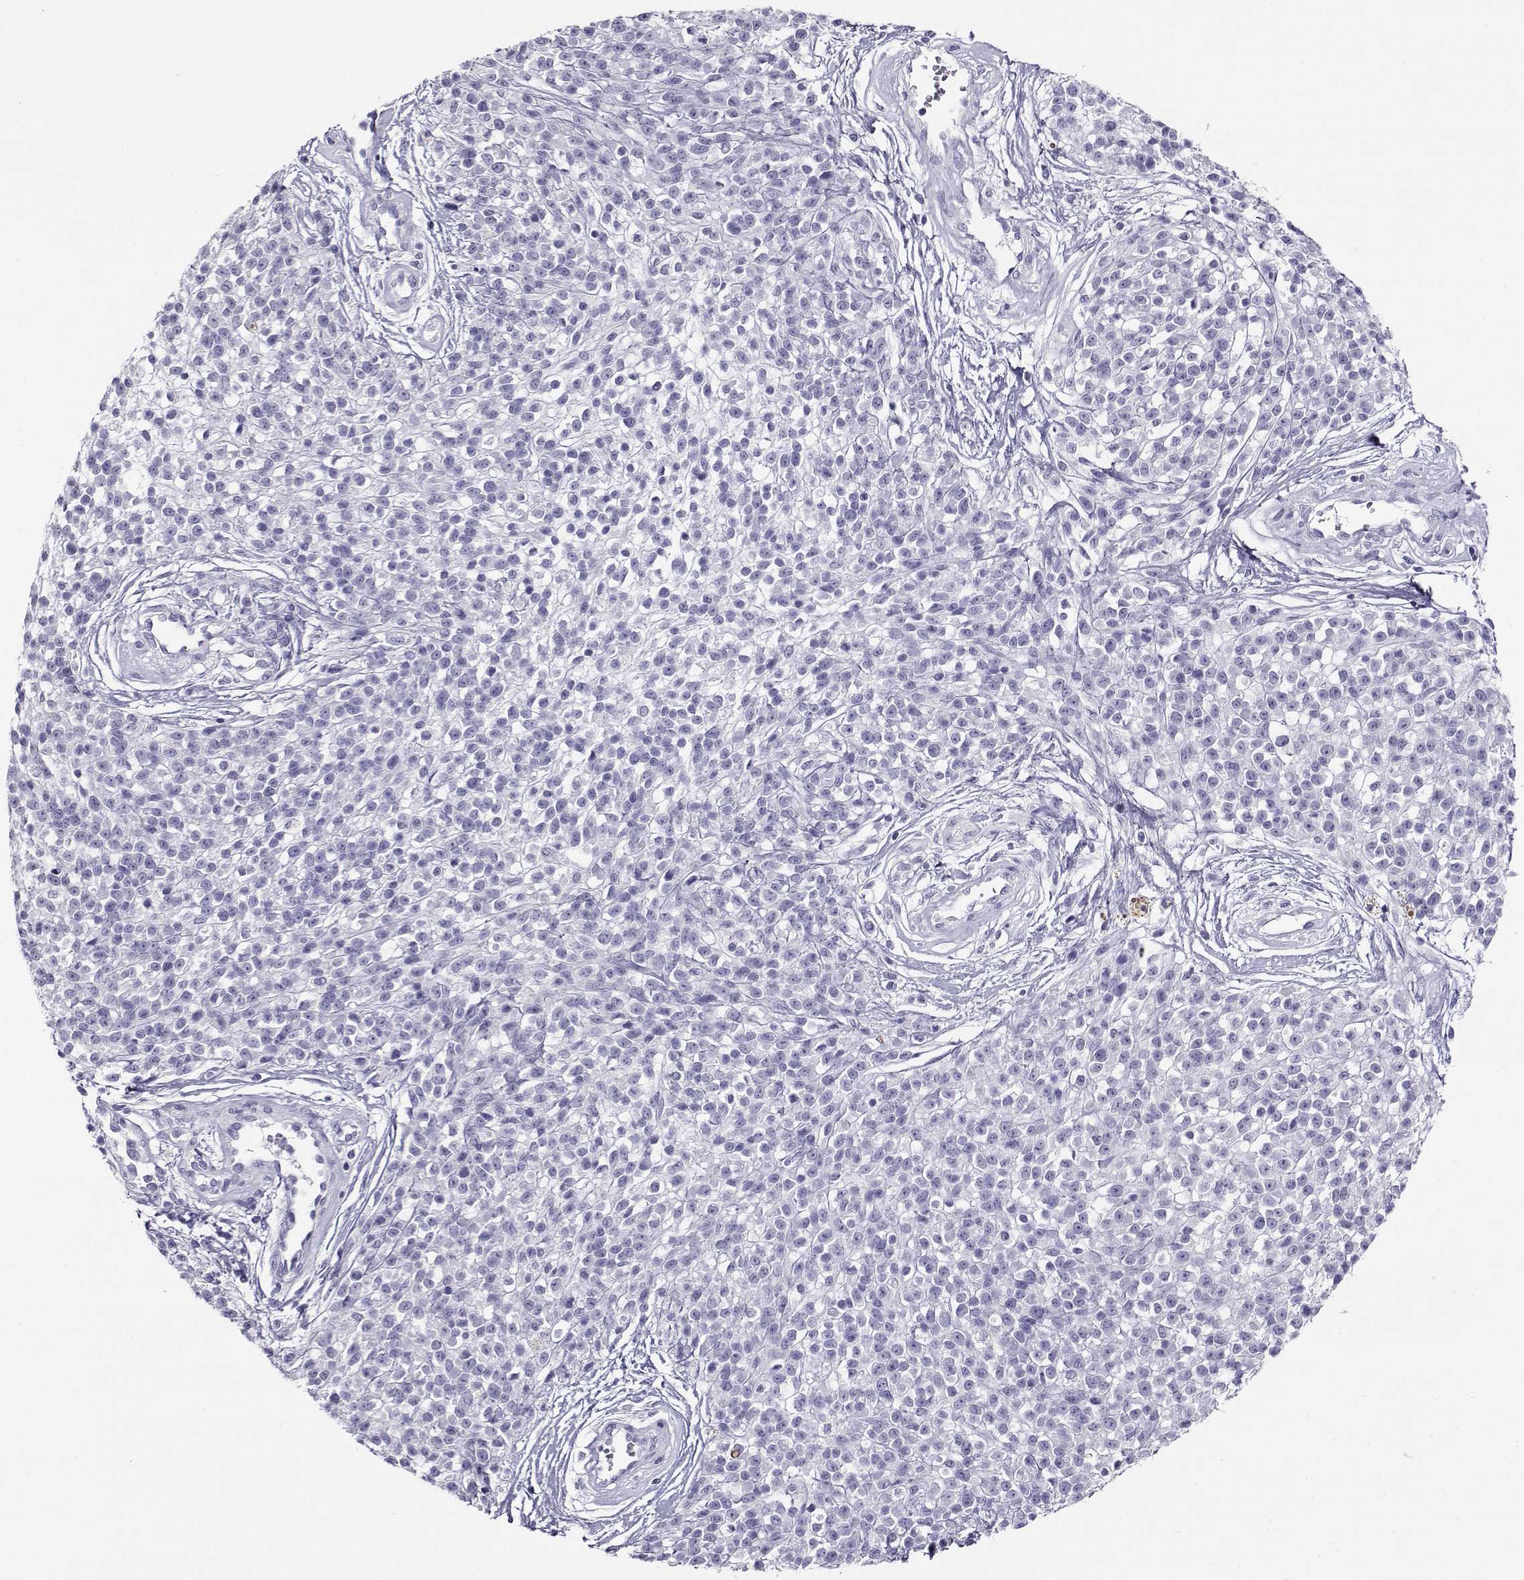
{"staining": {"intensity": "negative", "quantity": "none", "location": "none"}, "tissue": "melanoma", "cell_type": "Tumor cells", "image_type": "cancer", "snomed": [{"axis": "morphology", "description": "Malignant melanoma, NOS"}, {"axis": "topography", "description": "Skin"}, {"axis": "topography", "description": "Skin of trunk"}], "caption": "Tumor cells are negative for protein expression in human melanoma.", "gene": "CABS1", "patient": {"sex": "male", "age": 74}}